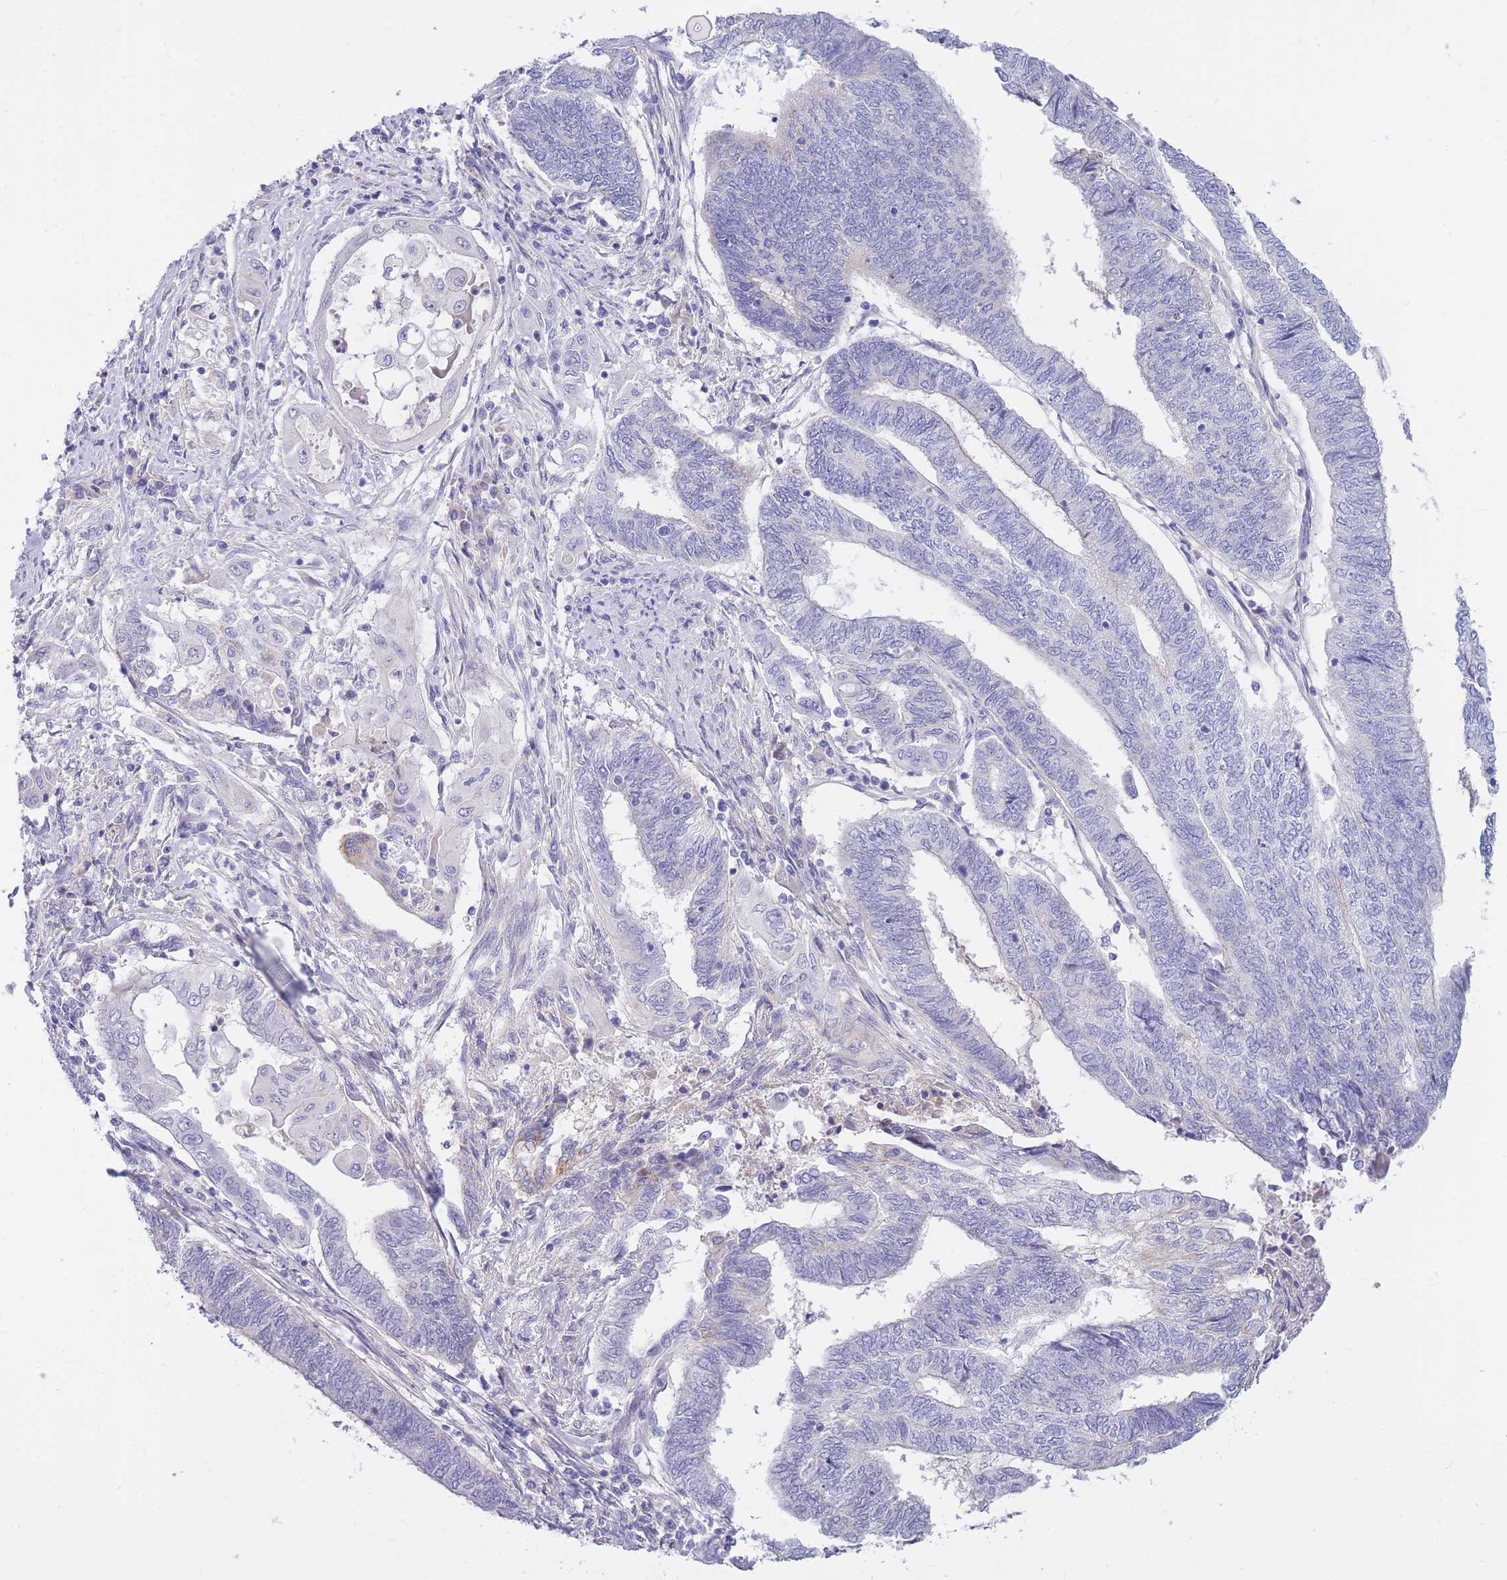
{"staining": {"intensity": "weak", "quantity": "<25%", "location": "nuclear"}, "tissue": "endometrial cancer", "cell_type": "Tumor cells", "image_type": "cancer", "snomed": [{"axis": "morphology", "description": "Adenocarcinoma, NOS"}, {"axis": "topography", "description": "Uterus"}, {"axis": "topography", "description": "Endometrium"}], "caption": "Immunohistochemistry photomicrograph of neoplastic tissue: human adenocarcinoma (endometrial) stained with DAB demonstrates no significant protein expression in tumor cells. The staining was performed using DAB (3,3'-diaminobenzidine) to visualize the protein expression in brown, while the nuclei were stained in blue with hematoxylin (Magnification: 20x).", "gene": "PRR23B", "patient": {"sex": "female", "age": 70}}